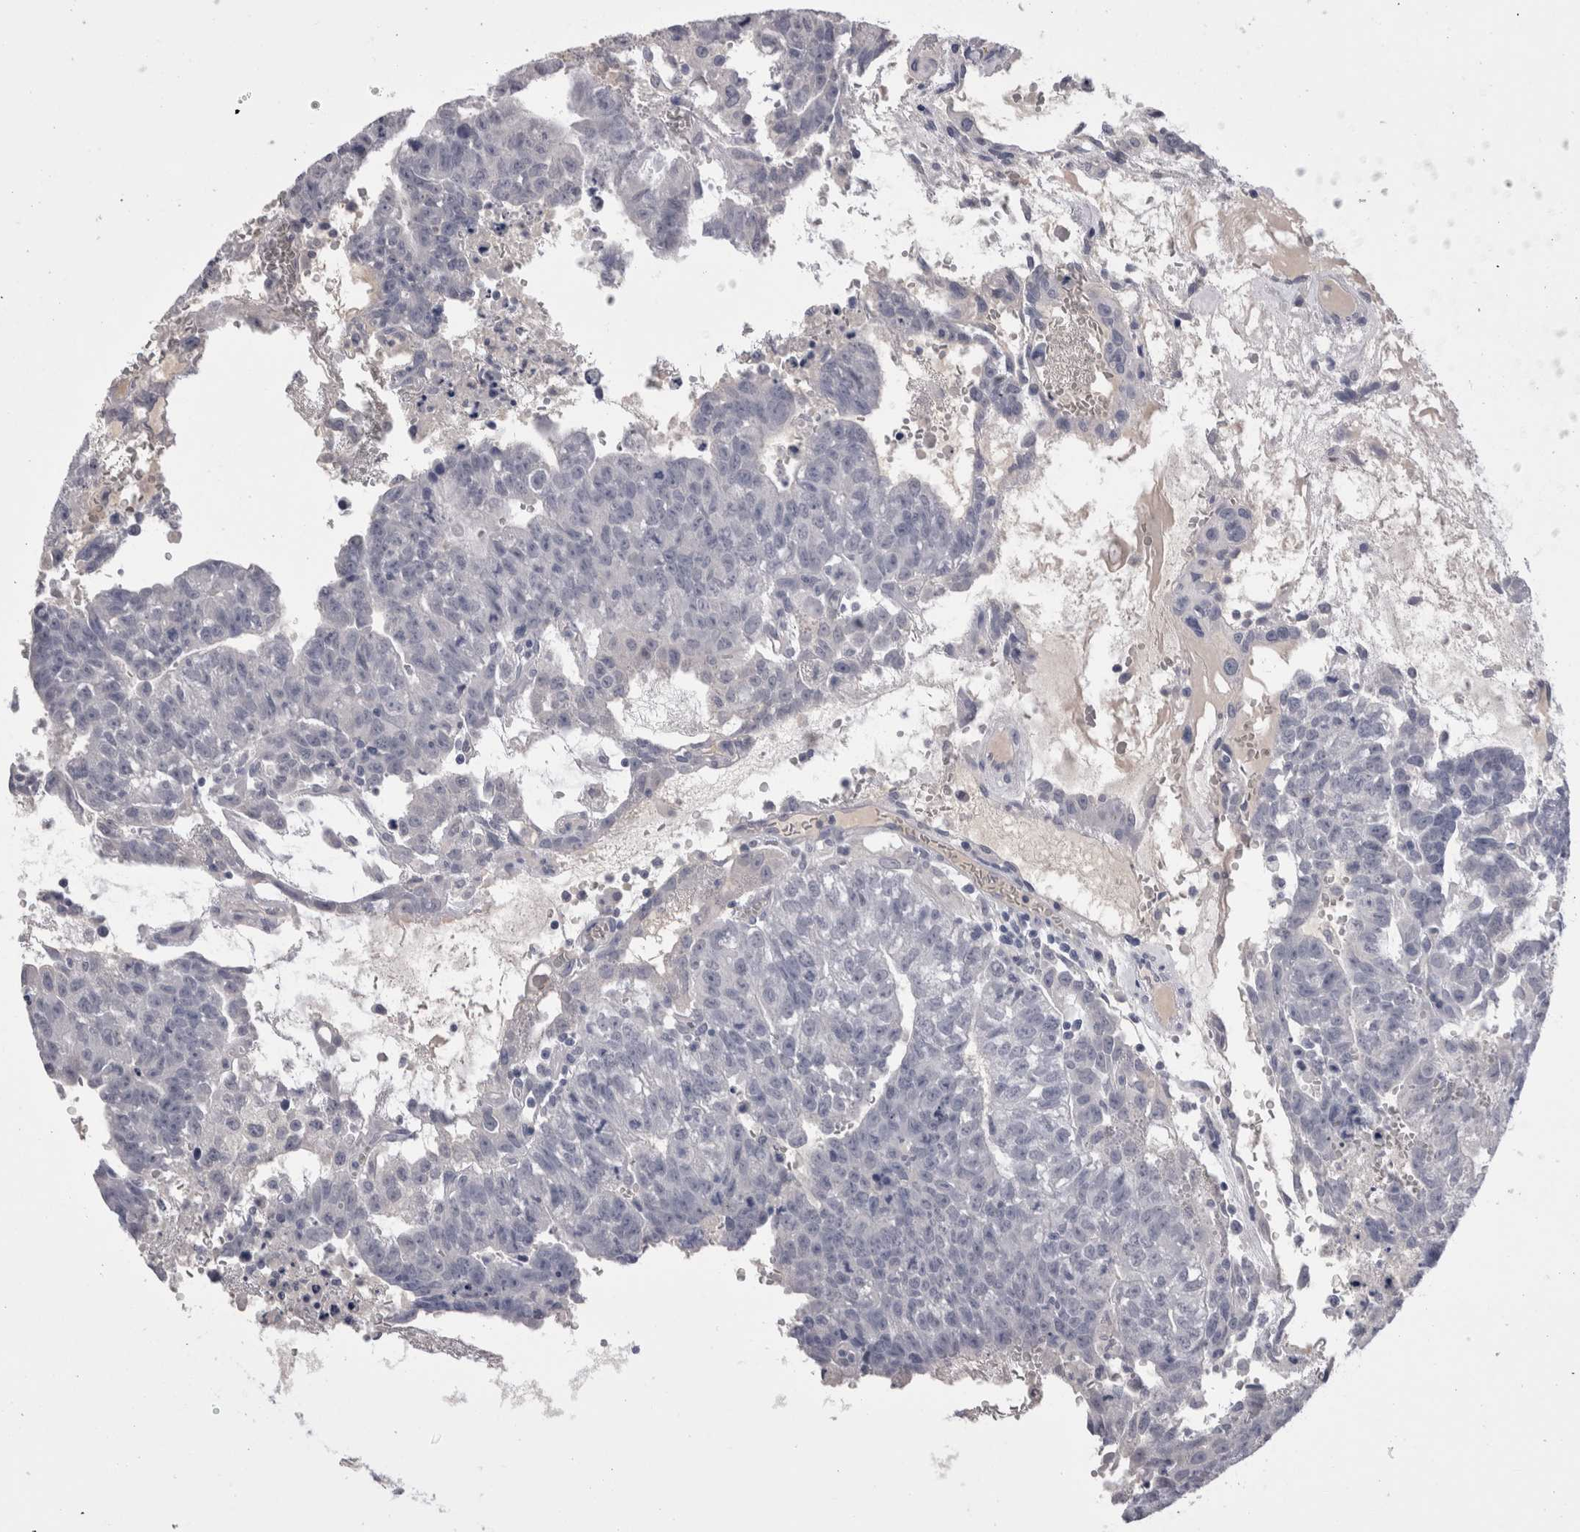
{"staining": {"intensity": "negative", "quantity": "none", "location": "none"}, "tissue": "testis cancer", "cell_type": "Tumor cells", "image_type": "cancer", "snomed": [{"axis": "morphology", "description": "Seminoma, NOS"}, {"axis": "morphology", "description": "Carcinoma, Embryonal, NOS"}, {"axis": "topography", "description": "Testis"}], "caption": "This photomicrograph is of testis cancer stained with immunohistochemistry (IHC) to label a protein in brown with the nuclei are counter-stained blue. There is no positivity in tumor cells.", "gene": "CDHR5", "patient": {"sex": "male", "age": 52}}